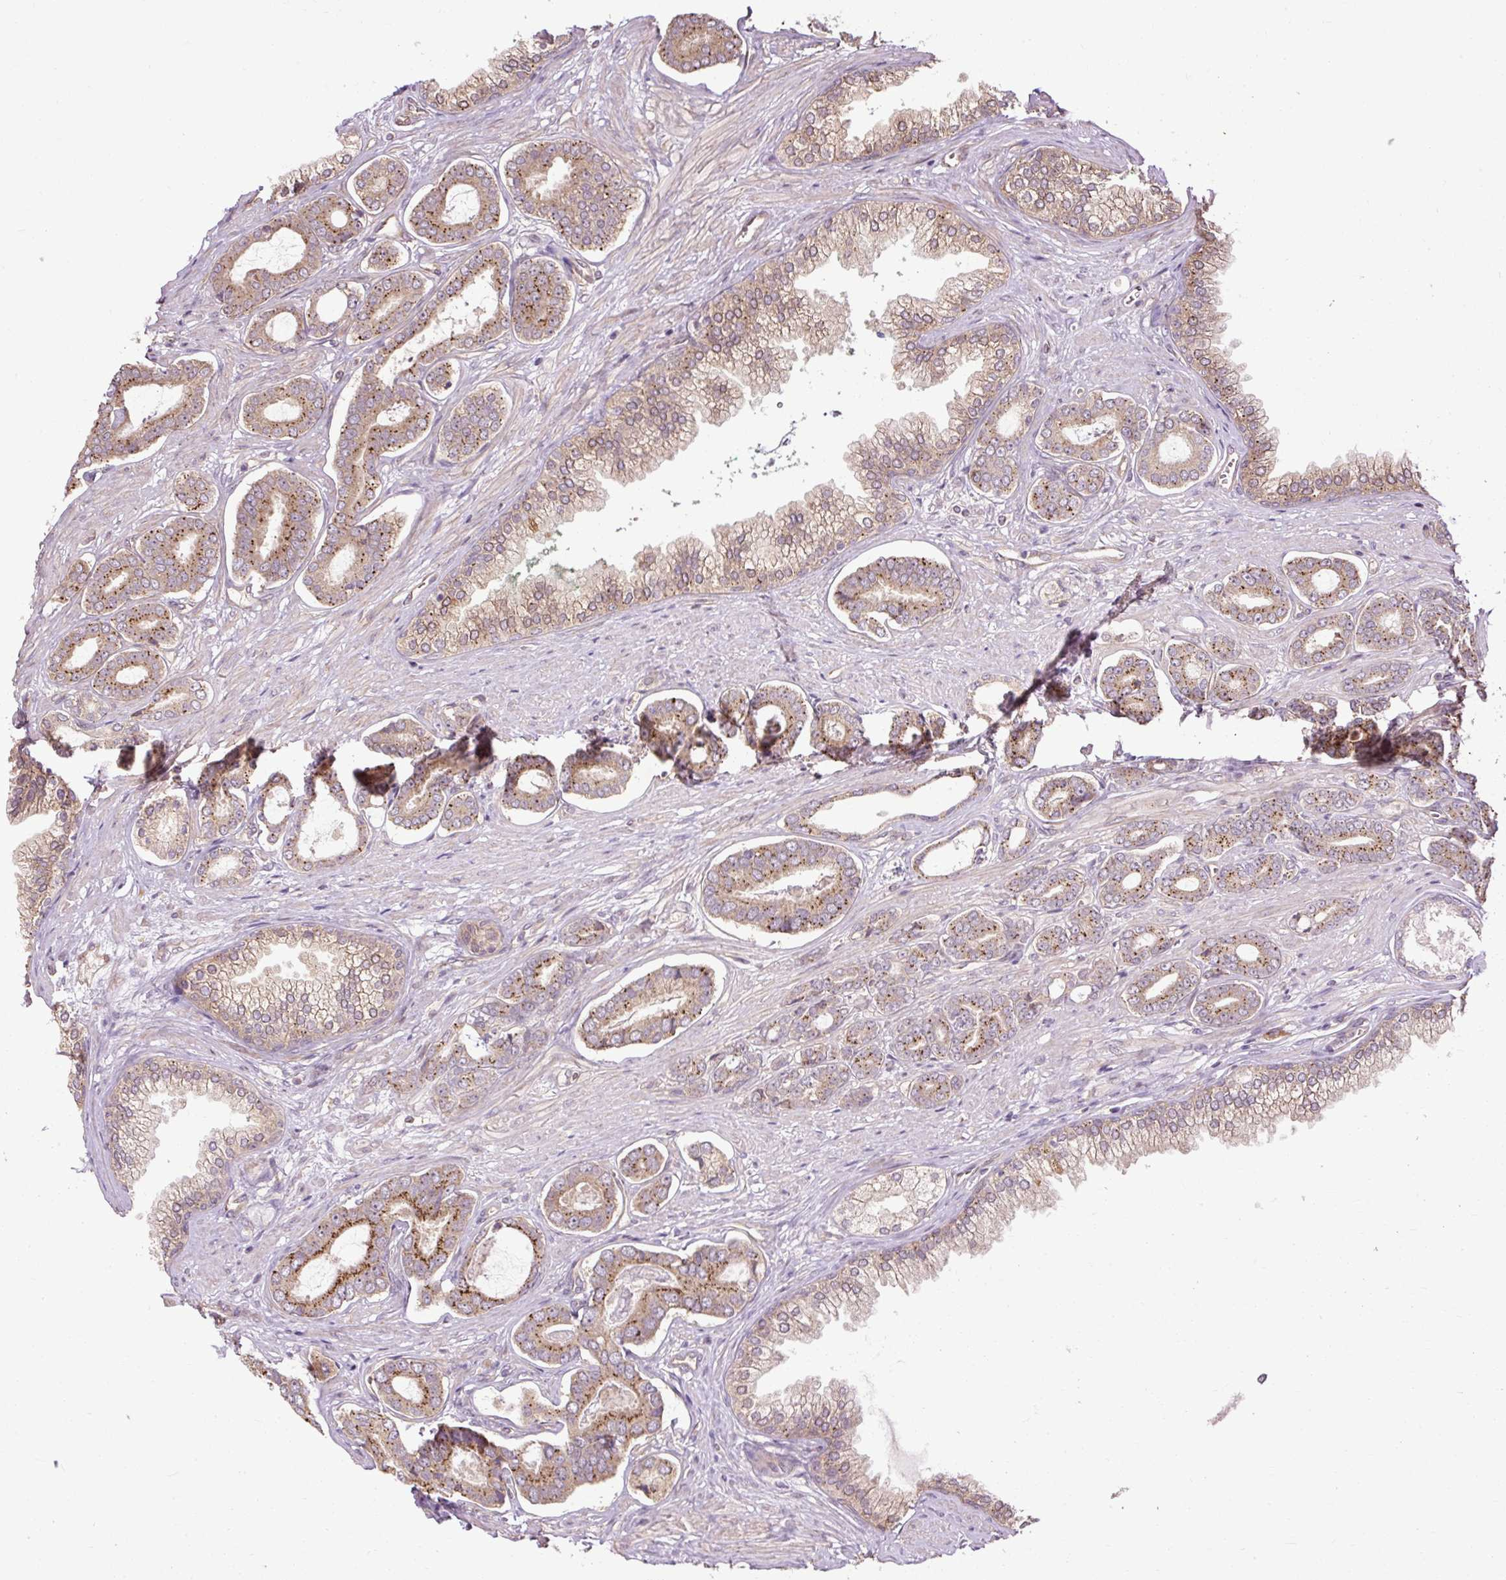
{"staining": {"intensity": "moderate", "quantity": ">75%", "location": "cytoplasmic/membranous"}, "tissue": "prostate cancer", "cell_type": "Tumor cells", "image_type": "cancer", "snomed": [{"axis": "morphology", "description": "Adenocarcinoma, NOS"}, {"axis": "topography", "description": "Prostate and seminal vesicle, NOS"}], "caption": "Protein staining displays moderate cytoplasmic/membranous expression in approximately >75% of tumor cells in prostate cancer.", "gene": "FLRT1", "patient": {"sex": "male", "age": 76}}